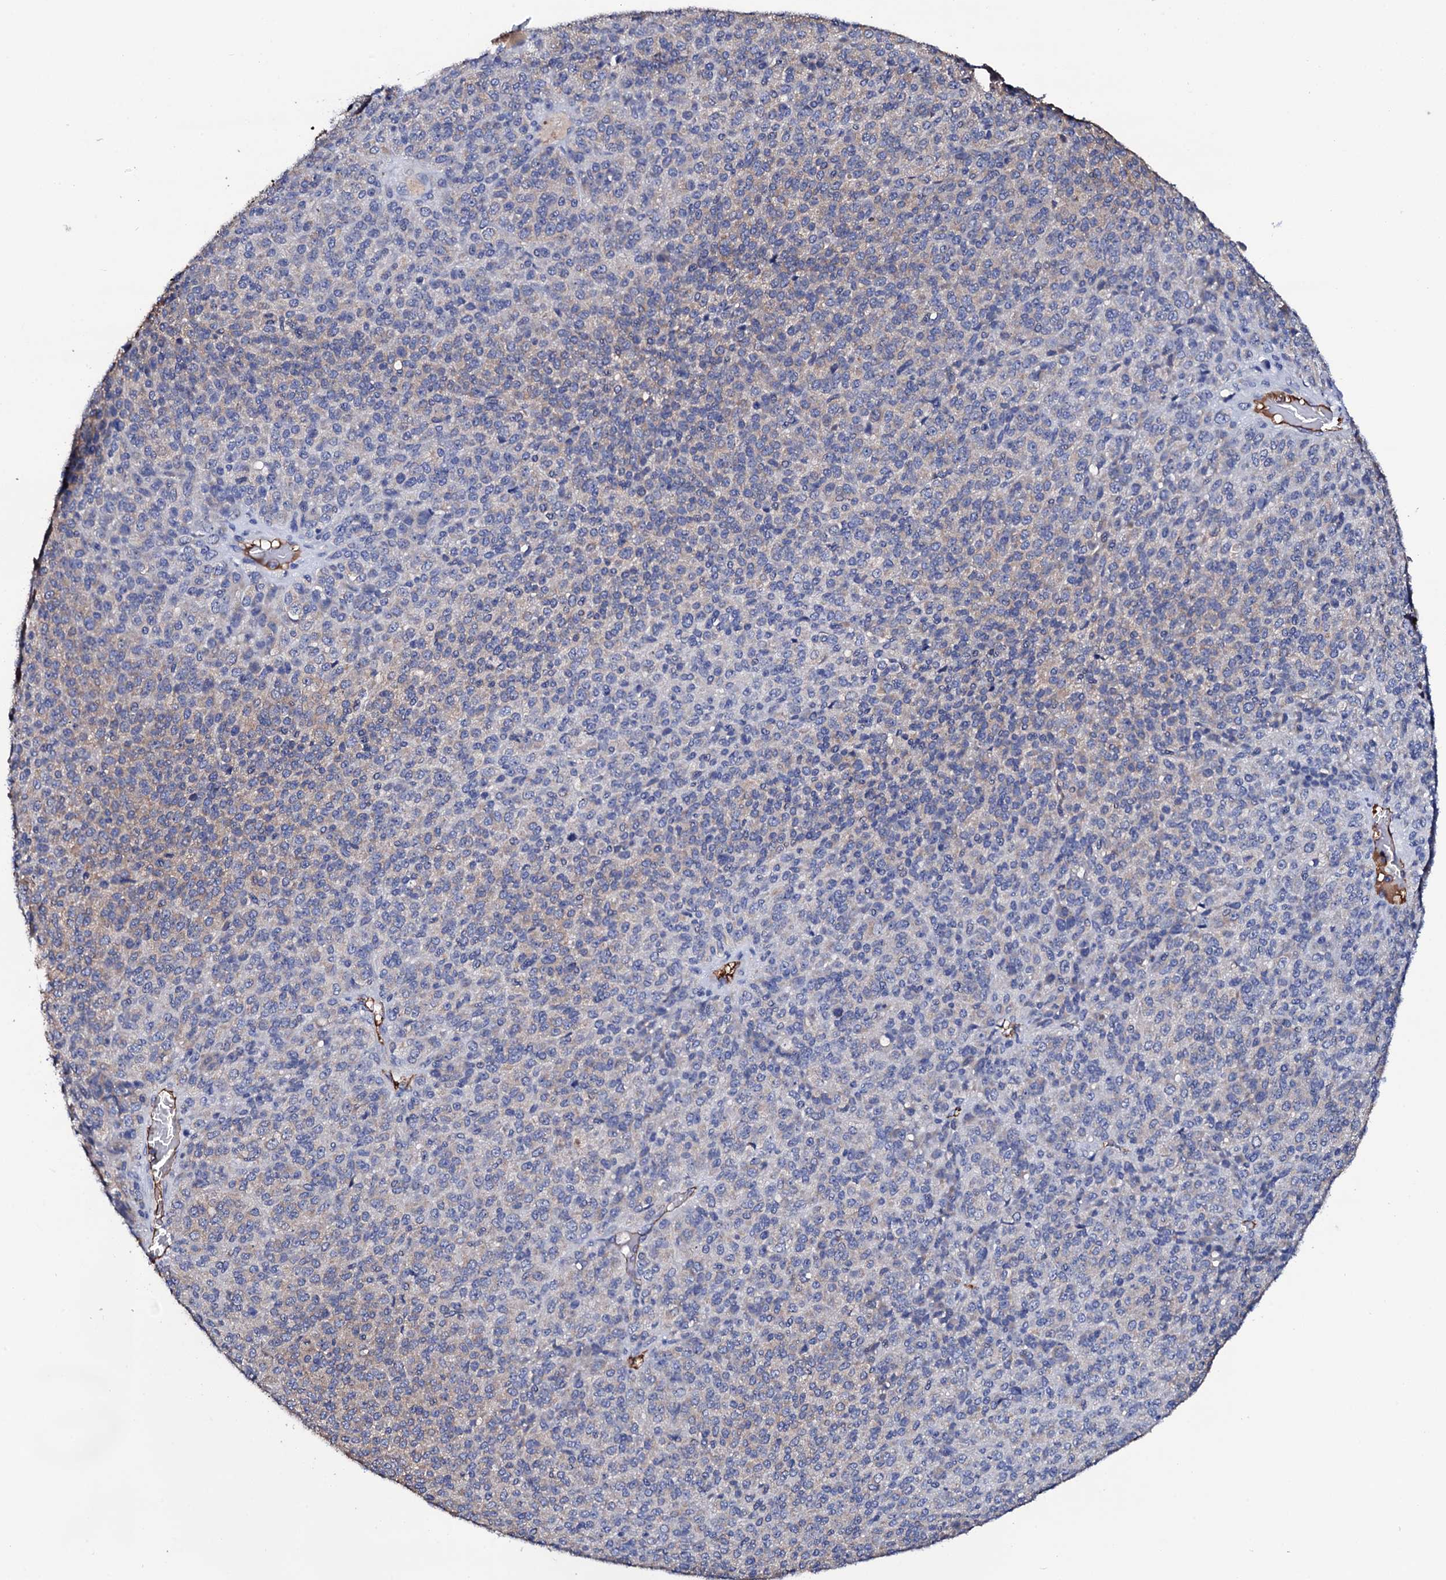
{"staining": {"intensity": "negative", "quantity": "none", "location": "none"}, "tissue": "melanoma", "cell_type": "Tumor cells", "image_type": "cancer", "snomed": [{"axis": "morphology", "description": "Malignant melanoma, Metastatic site"}, {"axis": "topography", "description": "Brain"}], "caption": "Melanoma stained for a protein using immunohistochemistry reveals no staining tumor cells.", "gene": "TCAF2", "patient": {"sex": "female", "age": 56}}